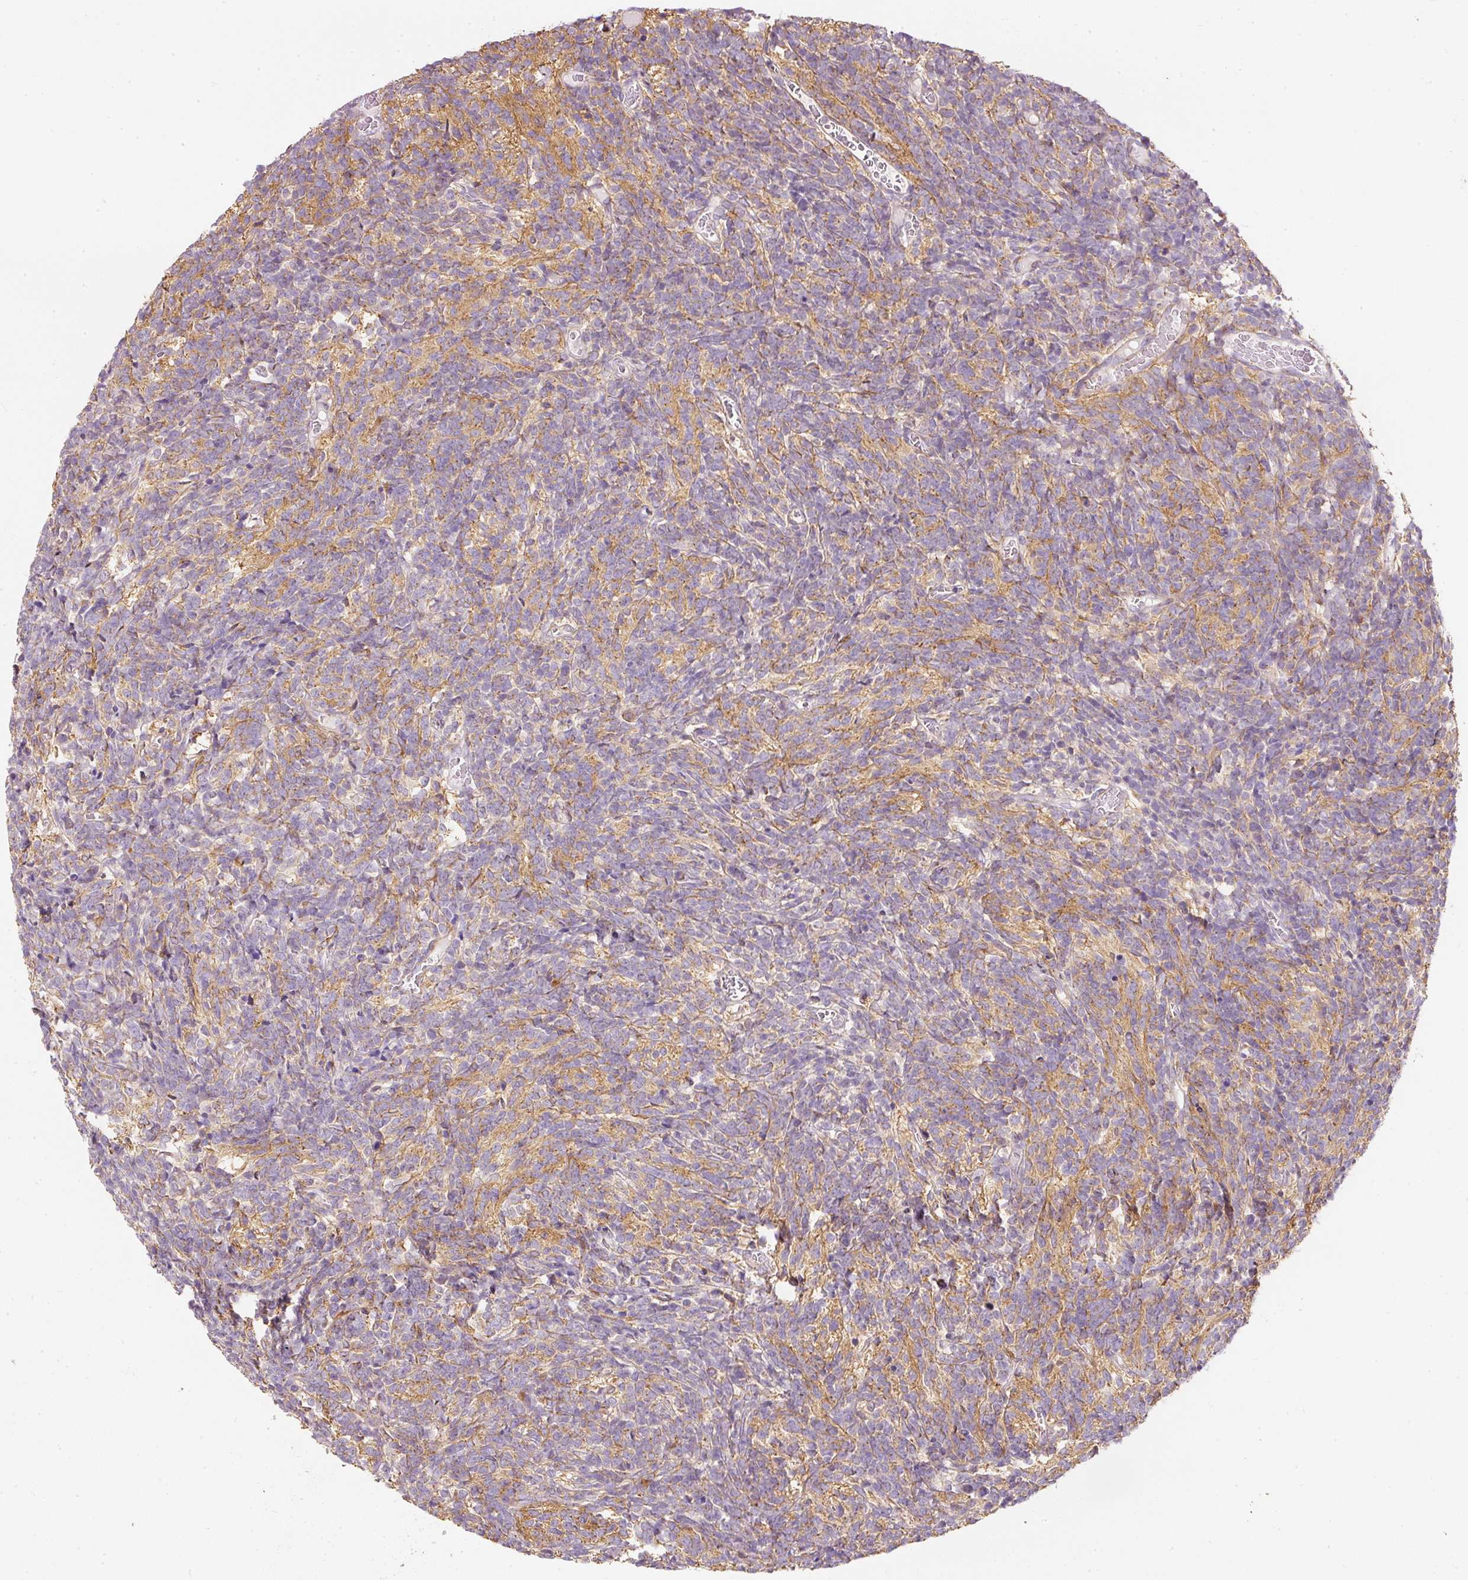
{"staining": {"intensity": "weak", "quantity": "25%-75%", "location": "cytoplasmic/membranous"}, "tissue": "glioma", "cell_type": "Tumor cells", "image_type": "cancer", "snomed": [{"axis": "morphology", "description": "Glioma, malignant, Low grade"}, {"axis": "topography", "description": "Brain"}], "caption": "The image displays immunohistochemical staining of glioma. There is weak cytoplasmic/membranous staining is identified in about 25%-75% of tumor cells. (DAB IHC, brown staining for protein, blue staining for nuclei).", "gene": "RNF167", "patient": {"sex": "female", "age": 1}}